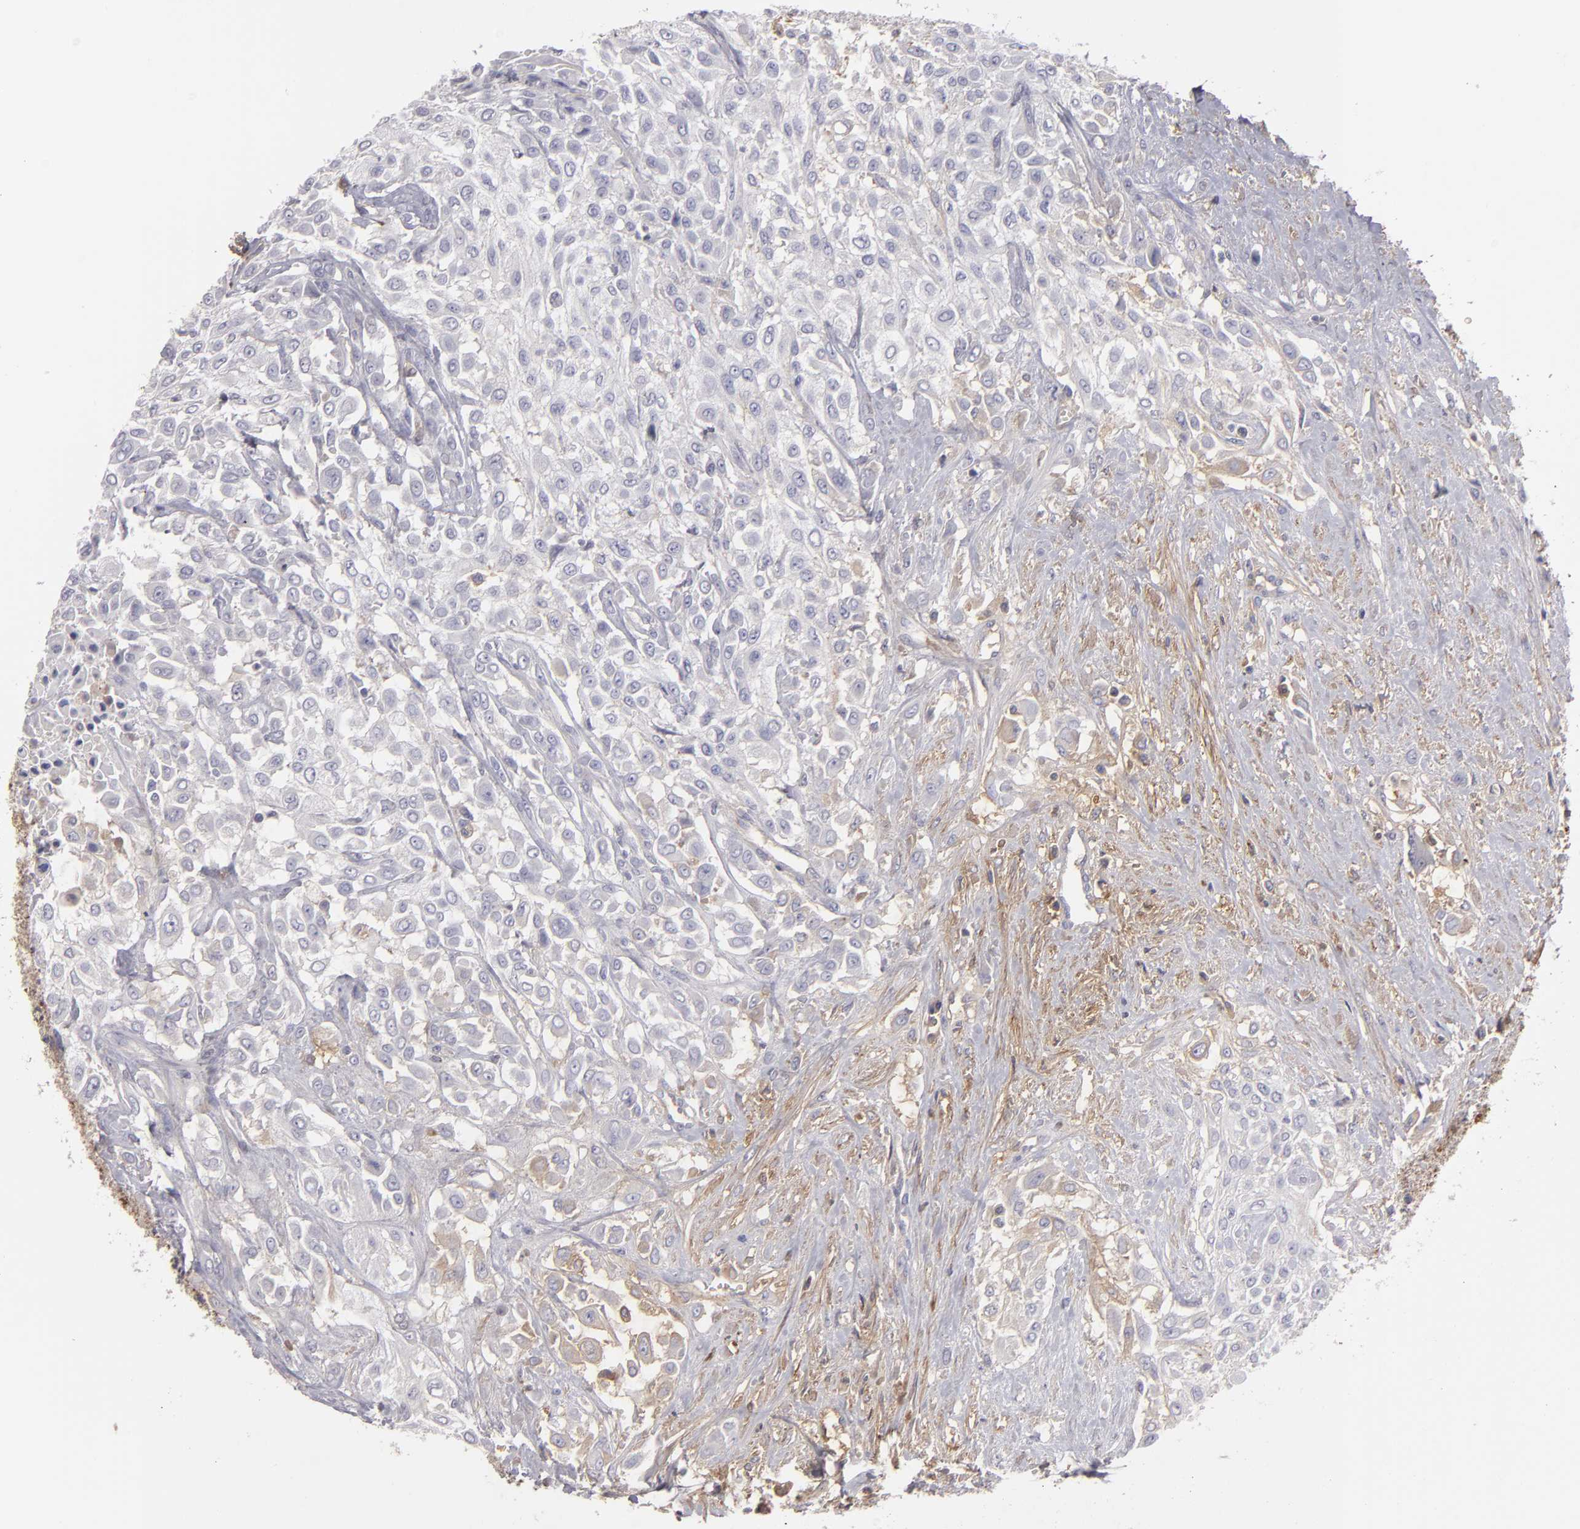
{"staining": {"intensity": "negative", "quantity": "none", "location": "none"}, "tissue": "urothelial cancer", "cell_type": "Tumor cells", "image_type": "cancer", "snomed": [{"axis": "morphology", "description": "Urothelial carcinoma, High grade"}, {"axis": "topography", "description": "Urinary bladder"}], "caption": "High power microscopy histopathology image of an immunohistochemistry histopathology image of high-grade urothelial carcinoma, revealing no significant positivity in tumor cells. (DAB (3,3'-diaminobenzidine) IHC, high magnification).", "gene": "FBLN1", "patient": {"sex": "male", "age": 57}}